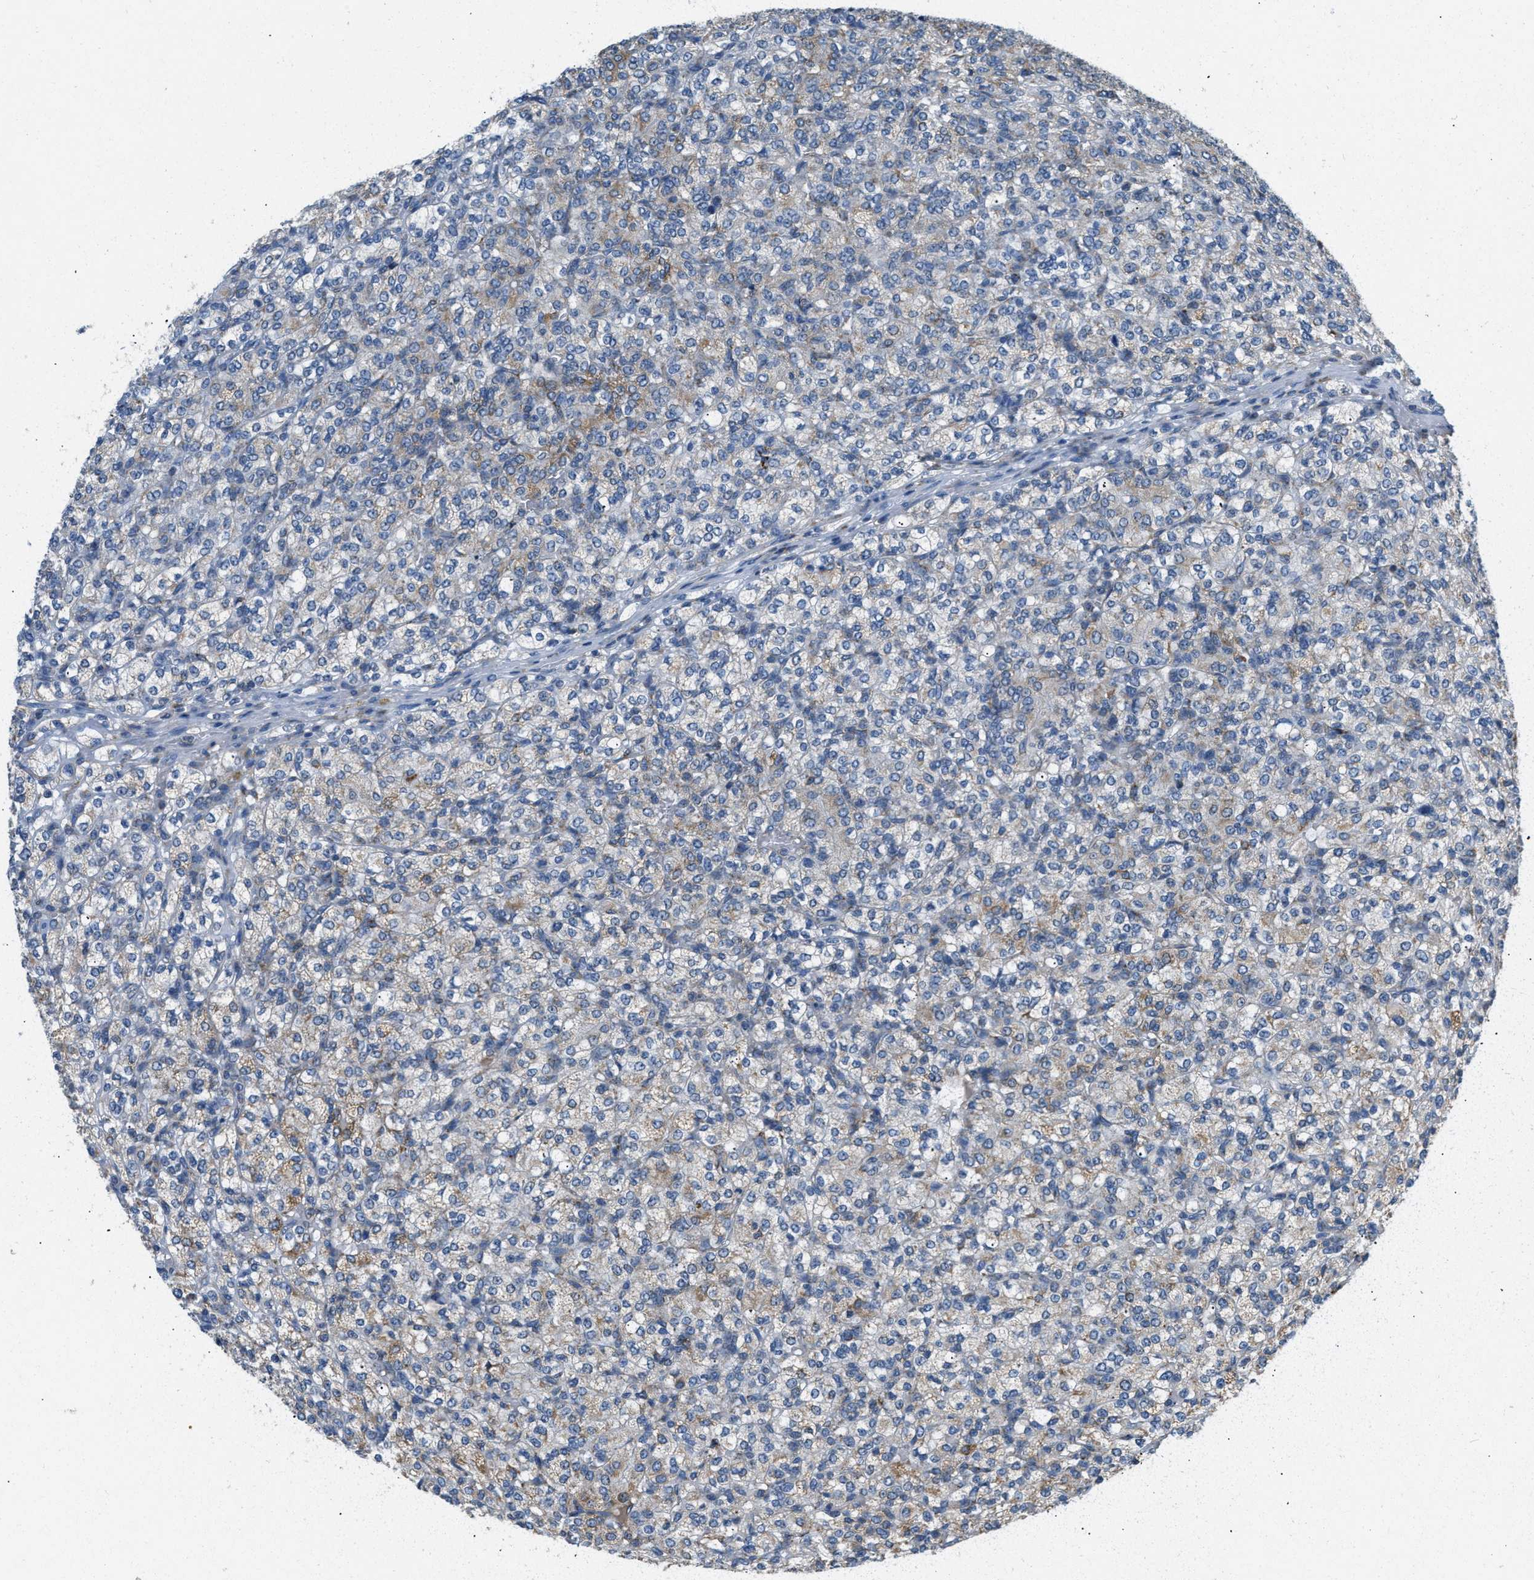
{"staining": {"intensity": "moderate", "quantity": "<25%", "location": "cytoplasmic/membranous"}, "tissue": "renal cancer", "cell_type": "Tumor cells", "image_type": "cancer", "snomed": [{"axis": "morphology", "description": "Adenocarcinoma, NOS"}, {"axis": "topography", "description": "Kidney"}], "caption": "Brown immunohistochemical staining in renal cancer demonstrates moderate cytoplasmic/membranous positivity in approximately <25% of tumor cells.", "gene": "ACADVL", "patient": {"sex": "male", "age": 77}}